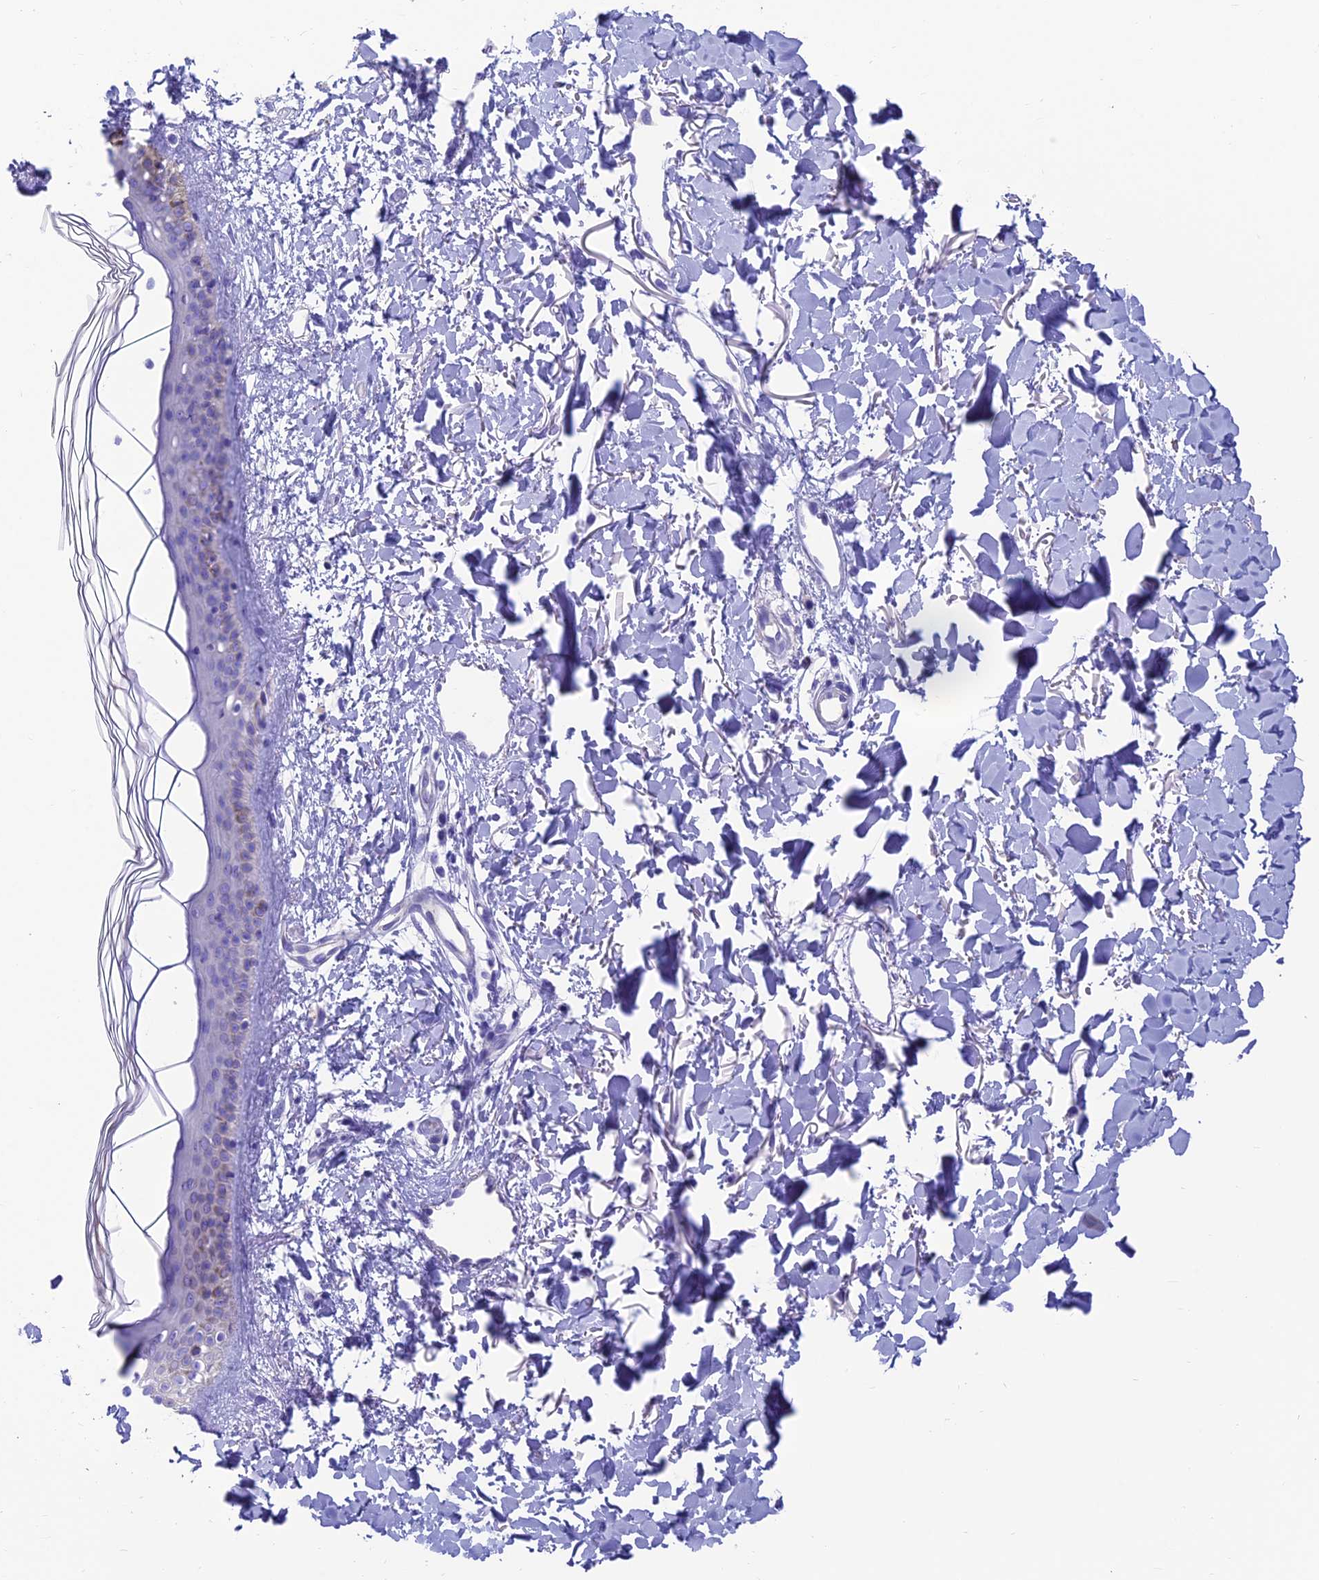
{"staining": {"intensity": "negative", "quantity": "none", "location": "none"}, "tissue": "skin", "cell_type": "Fibroblasts", "image_type": "normal", "snomed": [{"axis": "morphology", "description": "Normal tissue, NOS"}, {"axis": "topography", "description": "Skin"}], "caption": "An image of skin stained for a protein demonstrates no brown staining in fibroblasts. (Brightfield microscopy of DAB immunohistochemistry (IHC) at high magnification).", "gene": "GNG11", "patient": {"sex": "female", "age": 58}}